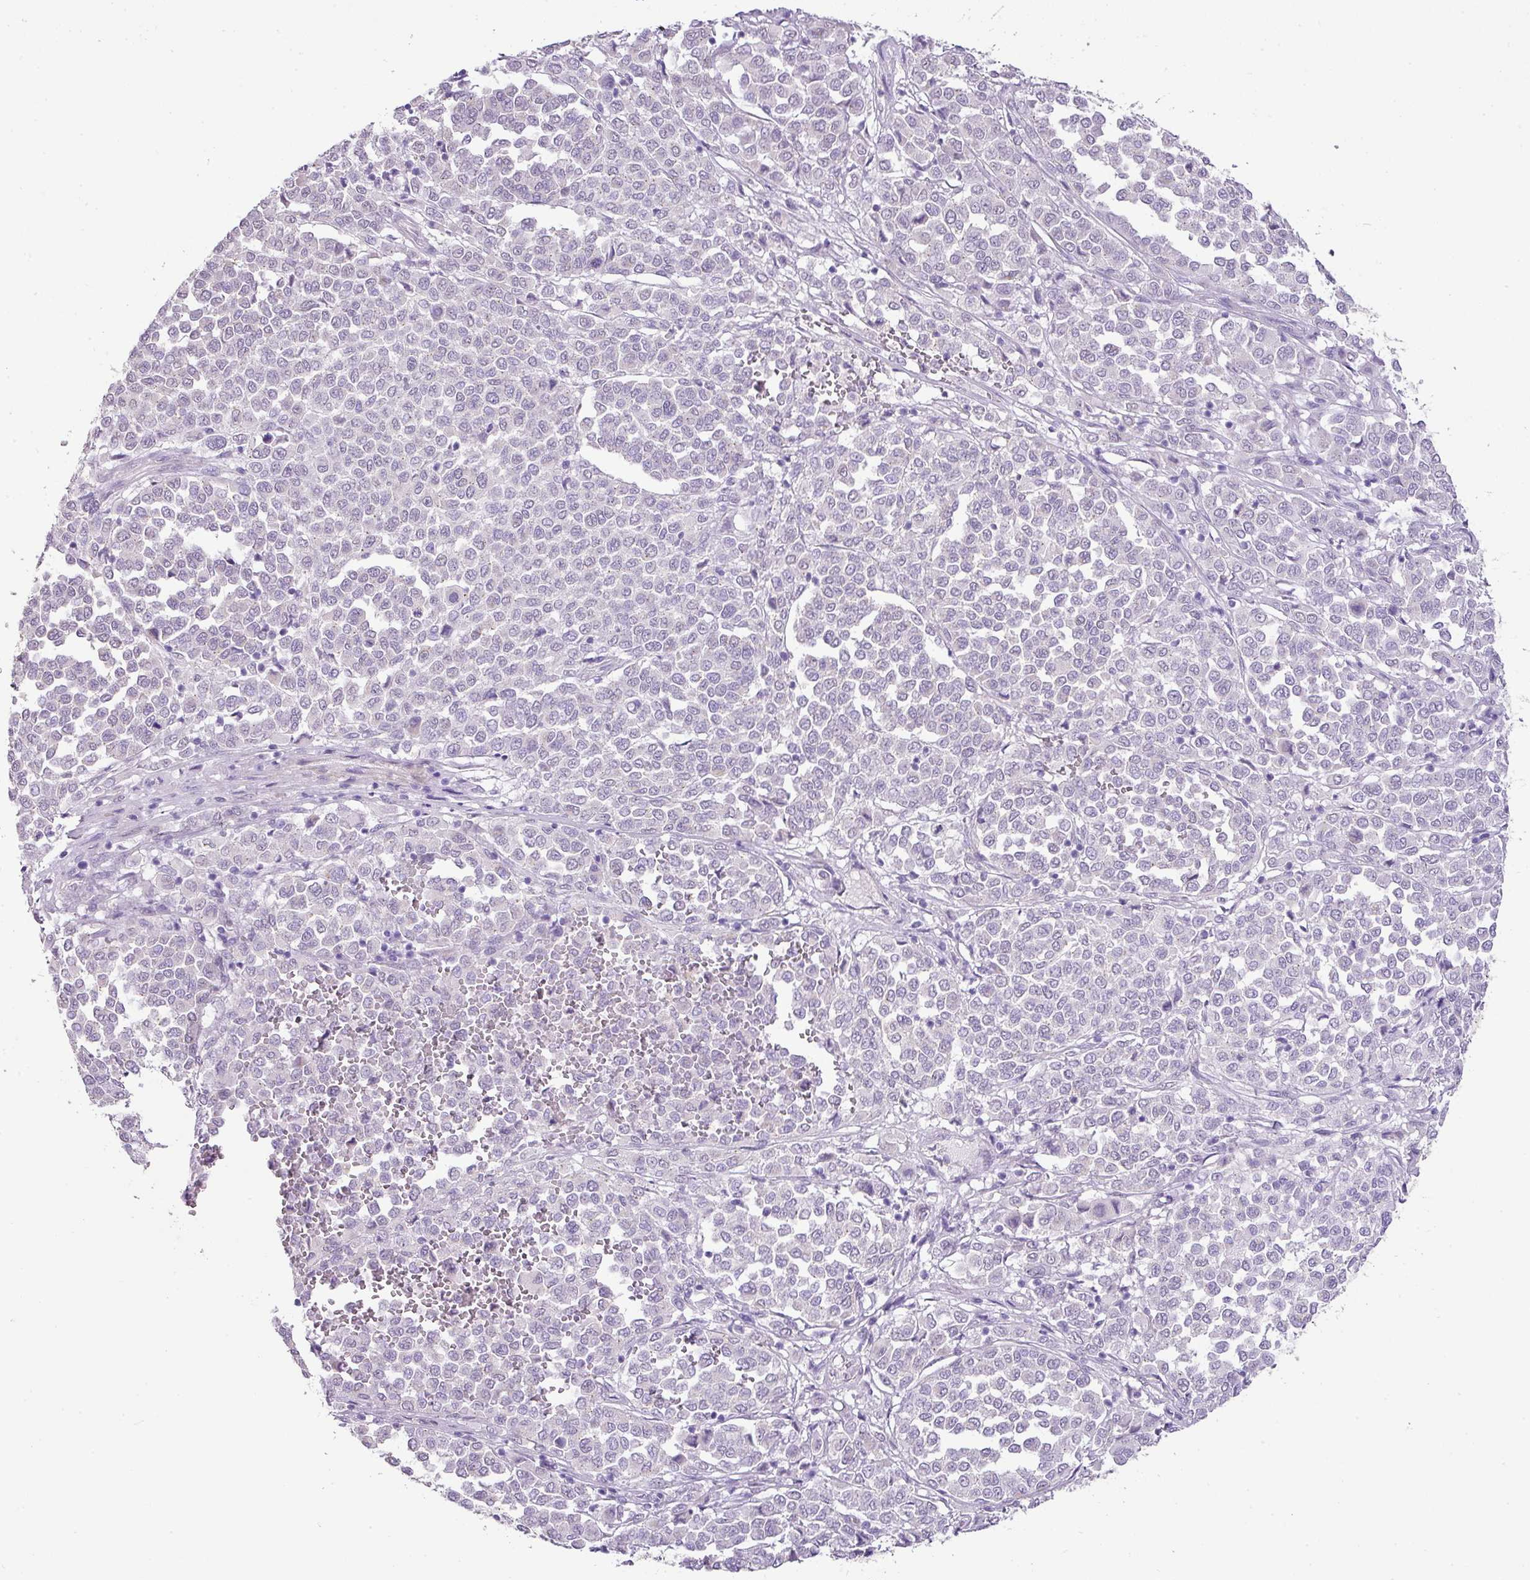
{"staining": {"intensity": "negative", "quantity": "none", "location": "none"}, "tissue": "melanoma", "cell_type": "Tumor cells", "image_type": "cancer", "snomed": [{"axis": "morphology", "description": "Malignant melanoma, Metastatic site"}, {"axis": "topography", "description": "Pancreas"}], "caption": "Protein analysis of malignant melanoma (metastatic site) displays no significant positivity in tumor cells.", "gene": "DIP2A", "patient": {"sex": "female", "age": 30}}